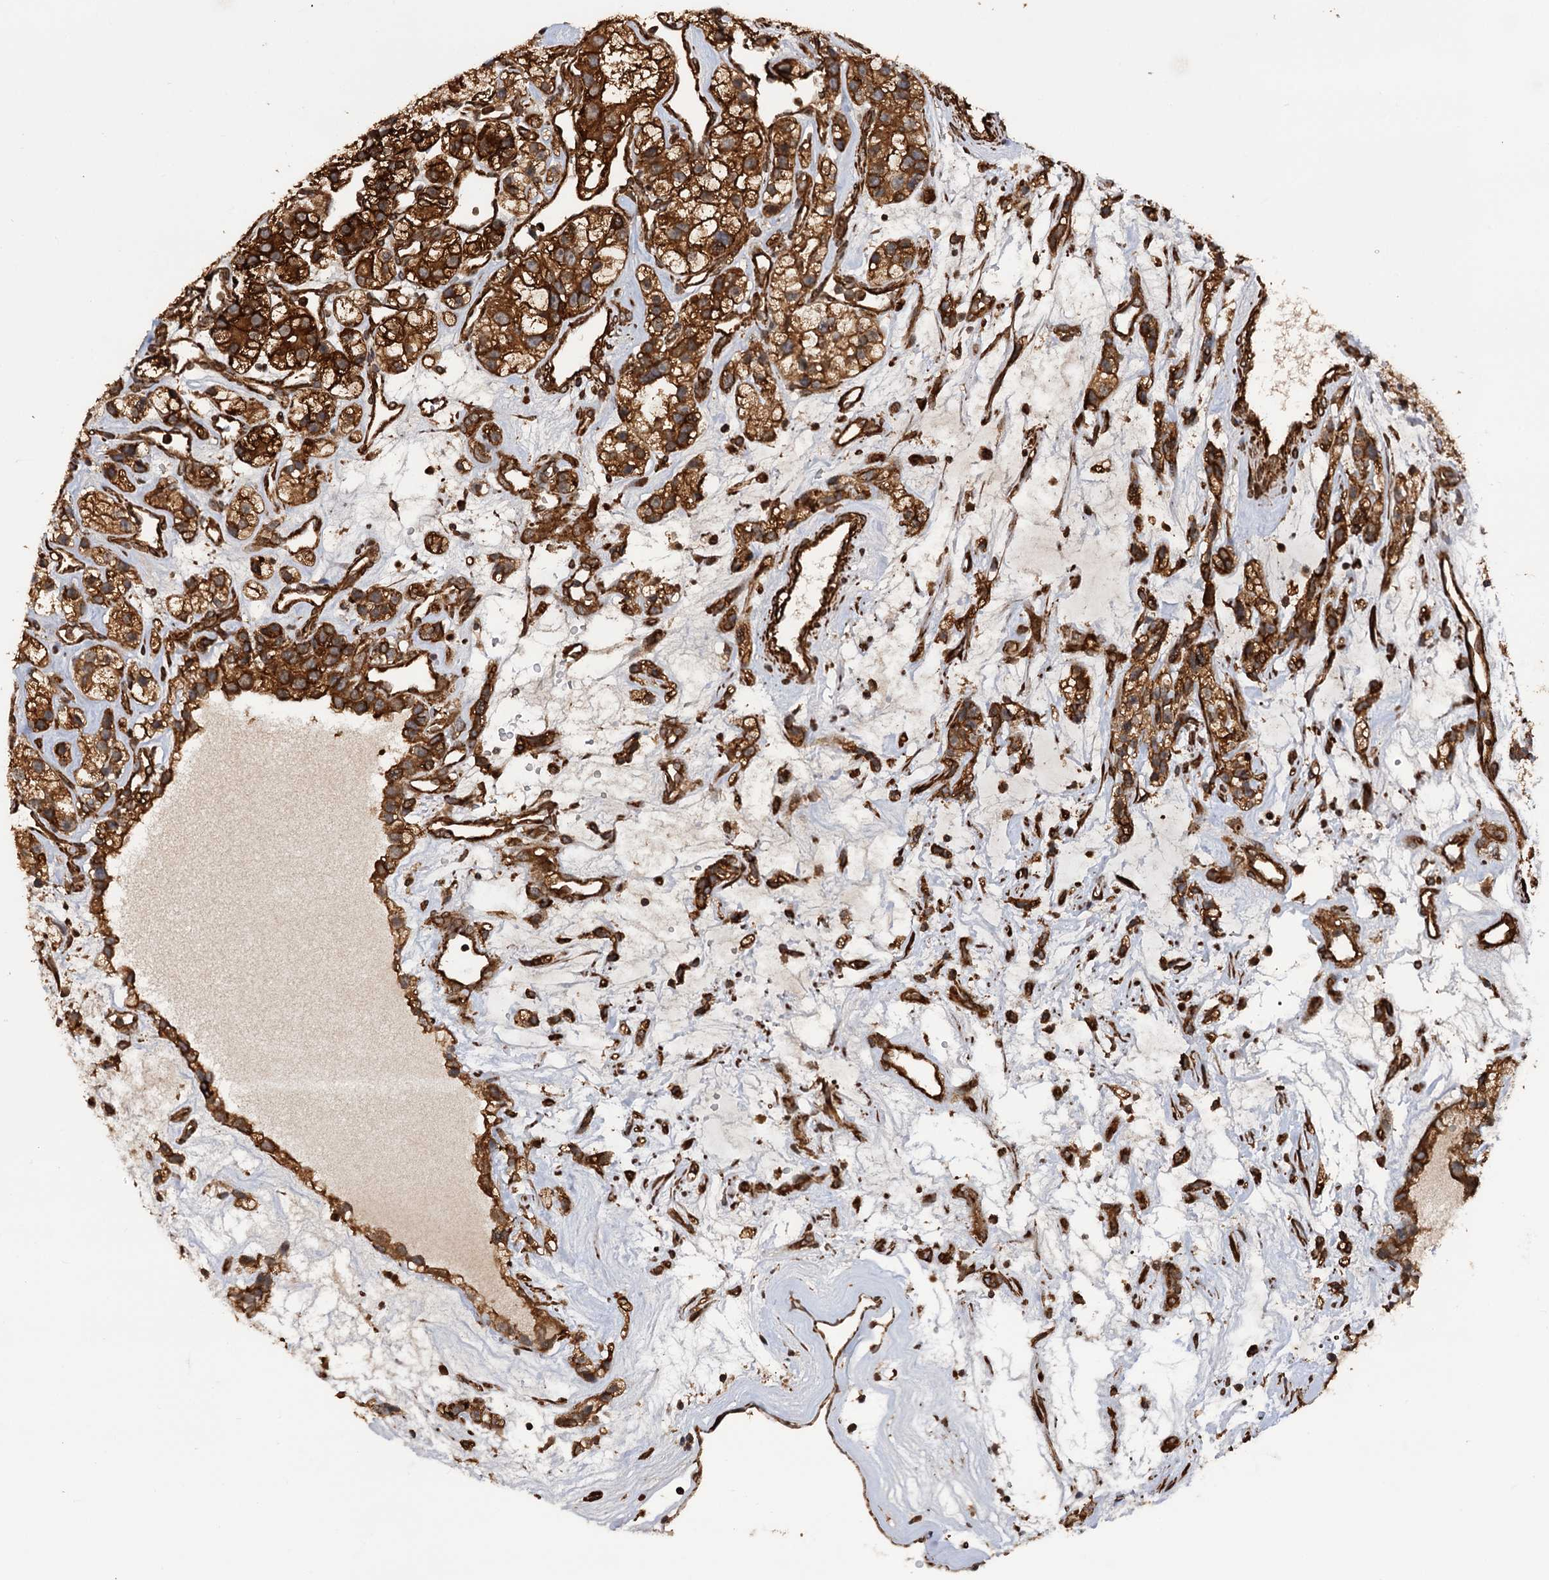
{"staining": {"intensity": "strong", "quantity": ">75%", "location": "cytoplasmic/membranous"}, "tissue": "renal cancer", "cell_type": "Tumor cells", "image_type": "cancer", "snomed": [{"axis": "morphology", "description": "Adenocarcinoma, NOS"}, {"axis": "topography", "description": "Kidney"}], "caption": "A high-resolution micrograph shows IHC staining of adenocarcinoma (renal), which demonstrates strong cytoplasmic/membranous staining in approximately >75% of tumor cells. (DAB IHC, brown staining for protein, blue staining for nuclei).", "gene": "ATP8B4", "patient": {"sex": "female", "age": 57}}